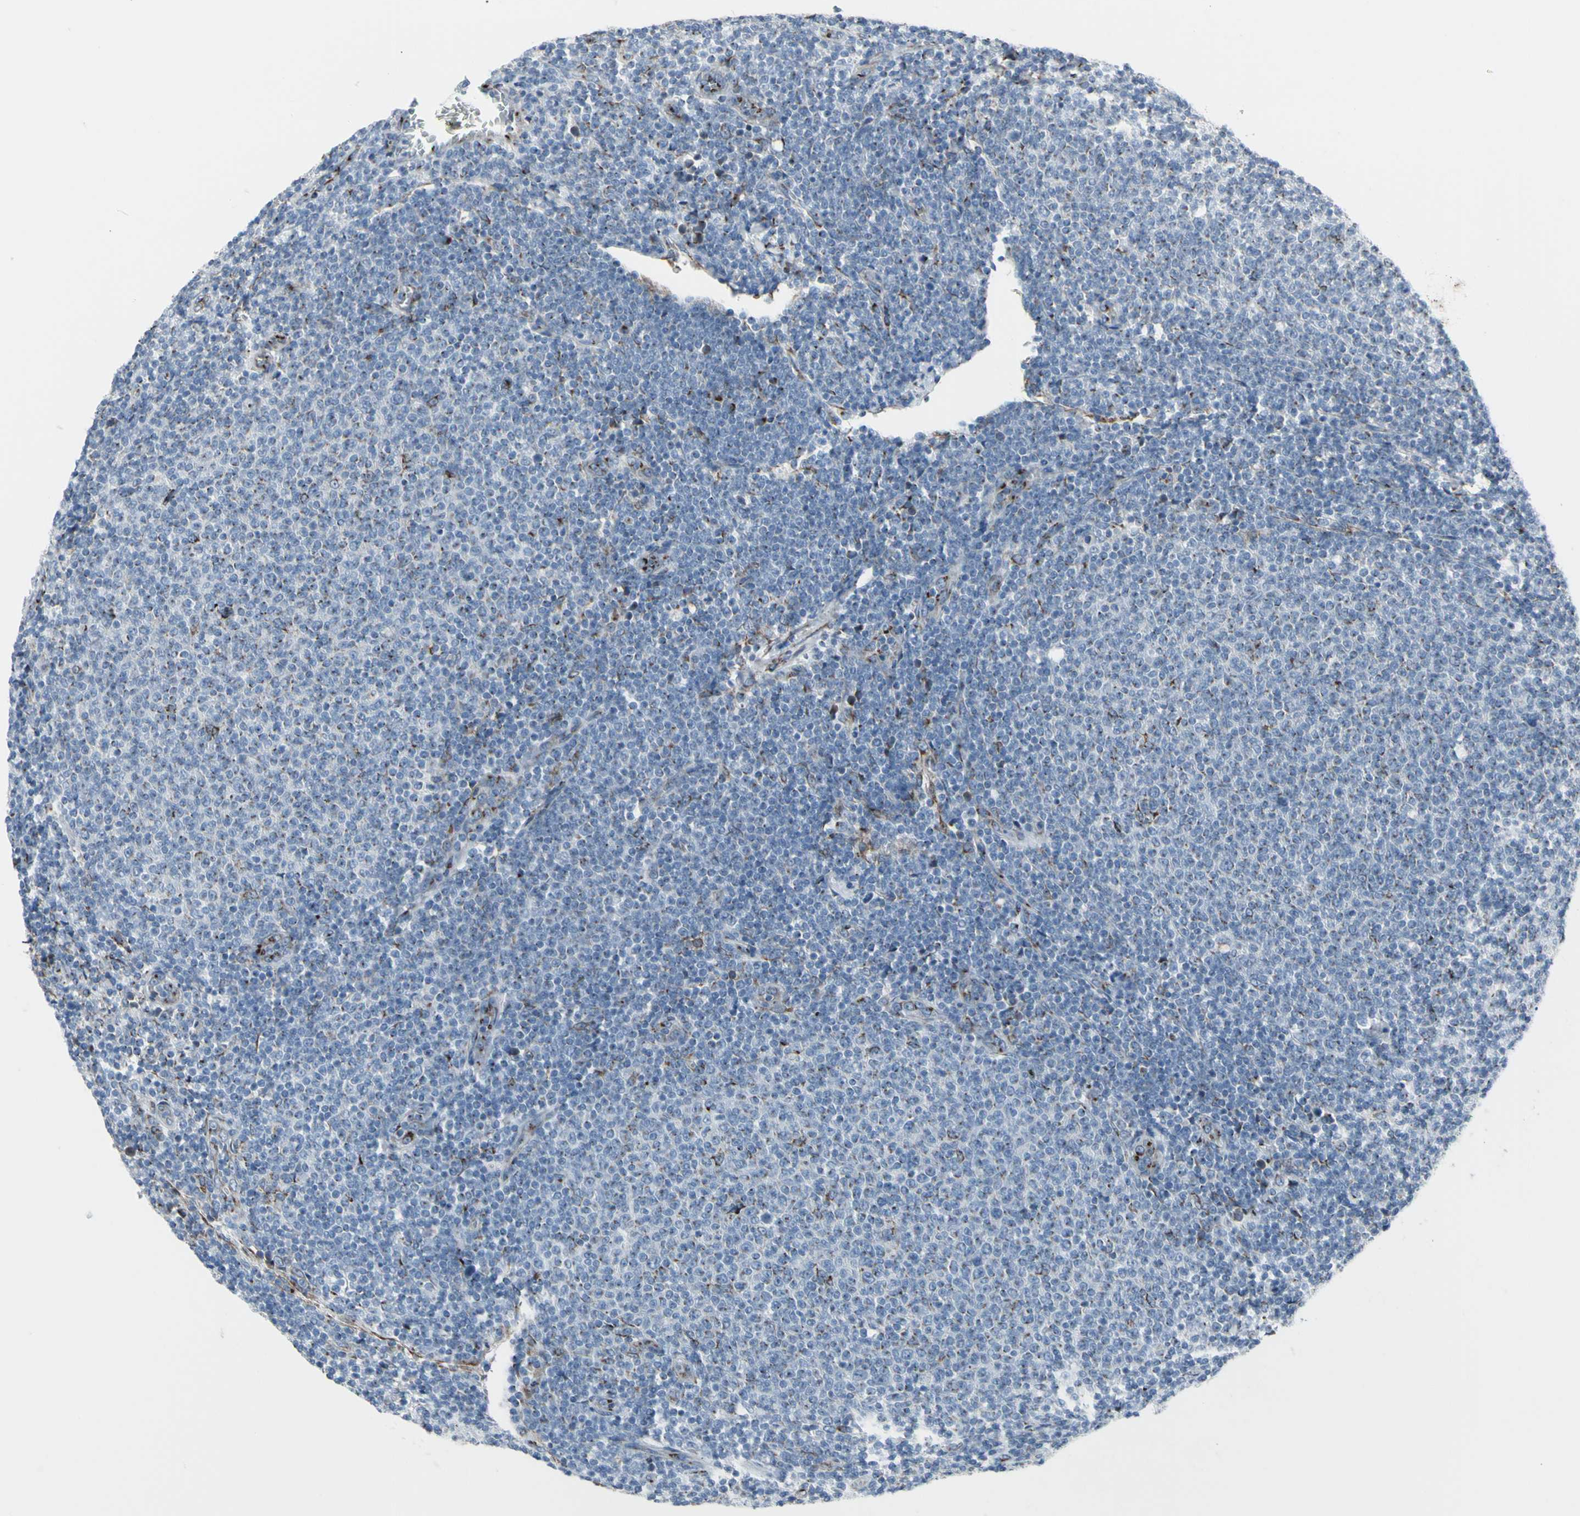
{"staining": {"intensity": "weak", "quantity": "25%-75%", "location": "cytoplasmic/membranous"}, "tissue": "lymphoma", "cell_type": "Tumor cells", "image_type": "cancer", "snomed": [{"axis": "morphology", "description": "Malignant lymphoma, non-Hodgkin's type, Low grade"}, {"axis": "topography", "description": "Lymph node"}], "caption": "Tumor cells demonstrate low levels of weak cytoplasmic/membranous positivity in approximately 25%-75% of cells in malignant lymphoma, non-Hodgkin's type (low-grade).", "gene": "GLG1", "patient": {"sex": "male", "age": 66}}